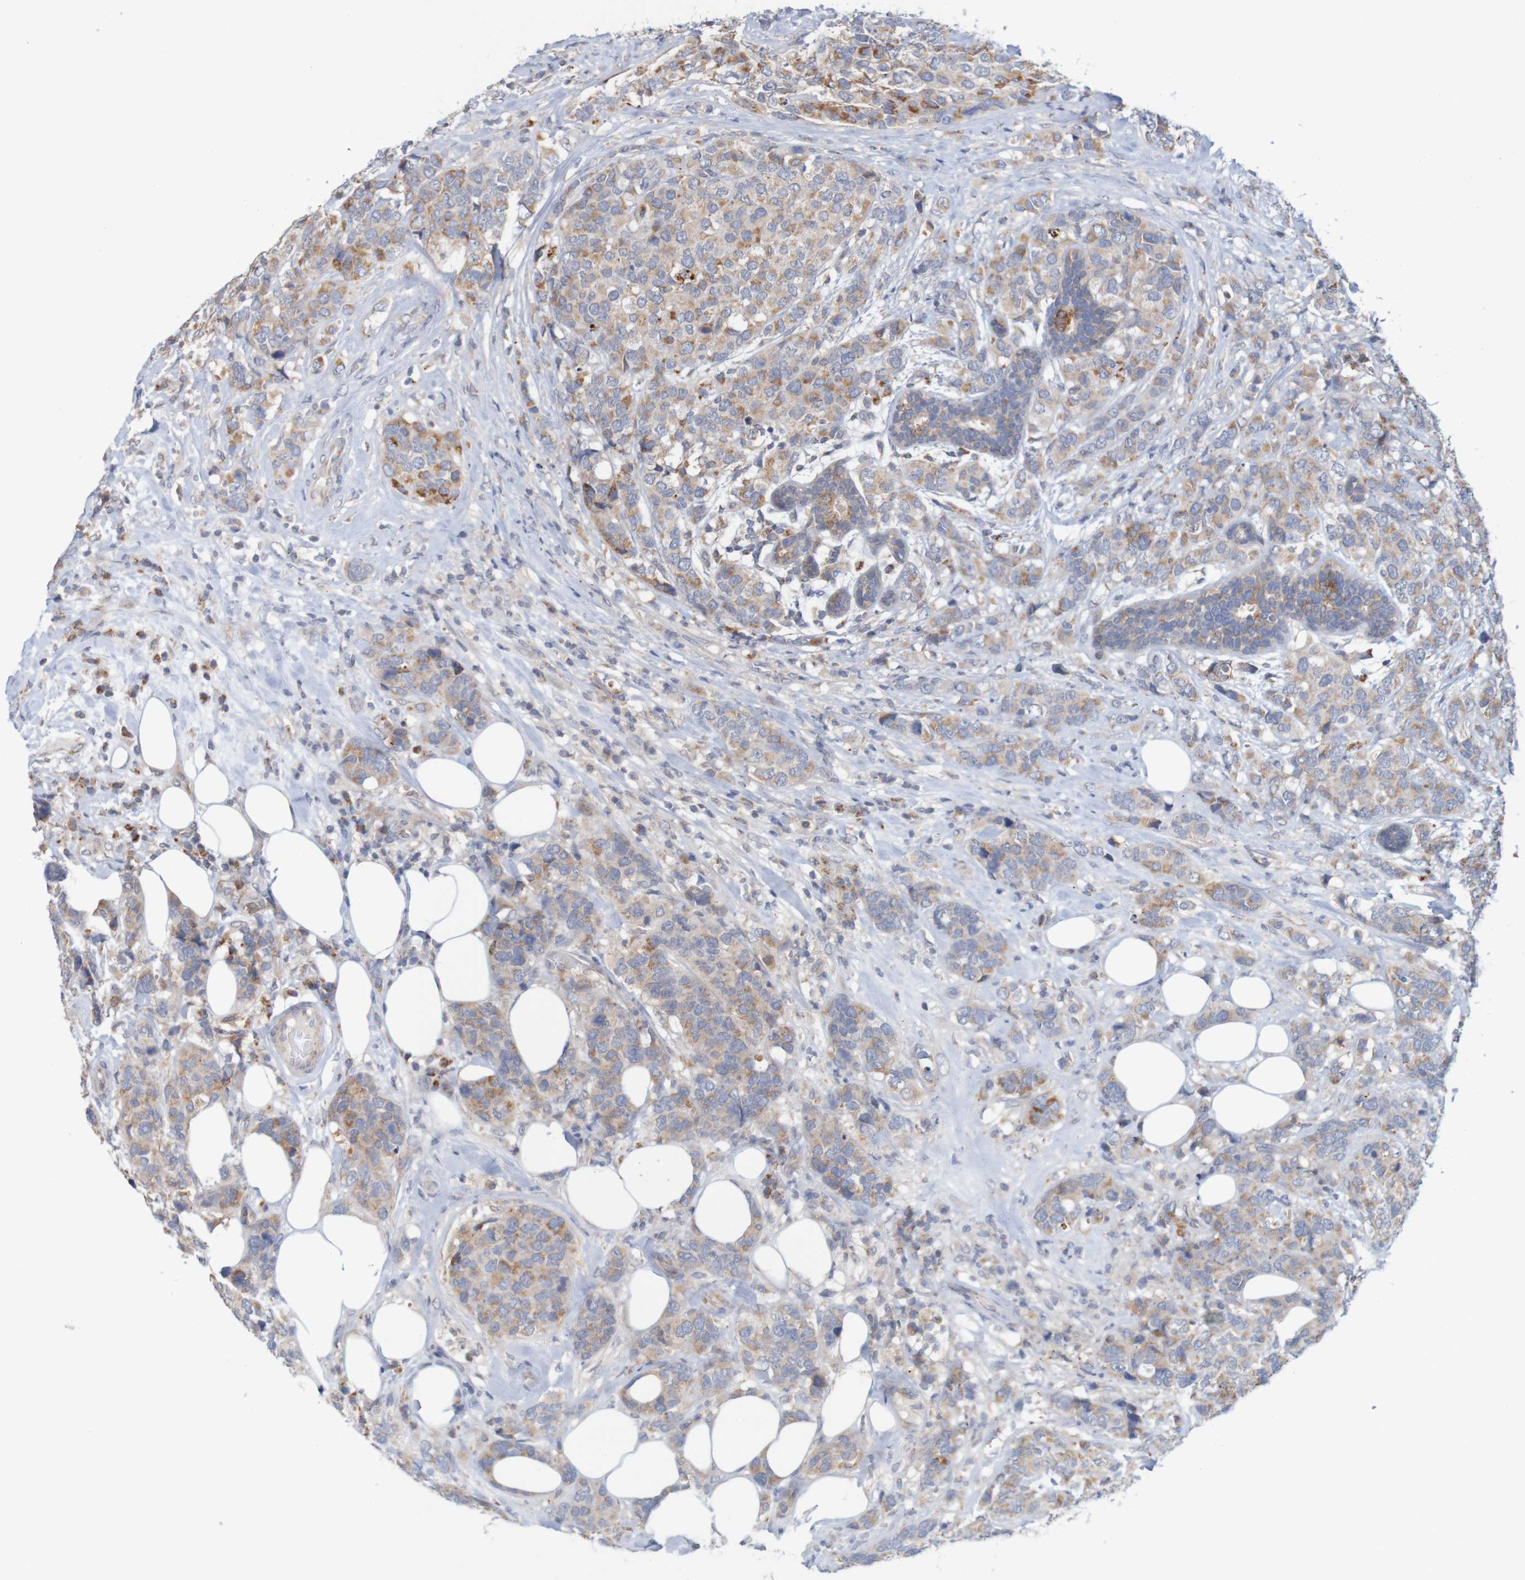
{"staining": {"intensity": "moderate", "quantity": ">75%", "location": "cytoplasmic/membranous"}, "tissue": "breast cancer", "cell_type": "Tumor cells", "image_type": "cancer", "snomed": [{"axis": "morphology", "description": "Lobular carcinoma"}, {"axis": "topography", "description": "Breast"}], "caption": "Lobular carcinoma (breast) stained for a protein (brown) reveals moderate cytoplasmic/membranous positive expression in approximately >75% of tumor cells.", "gene": "NAV2", "patient": {"sex": "female", "age": 59}}